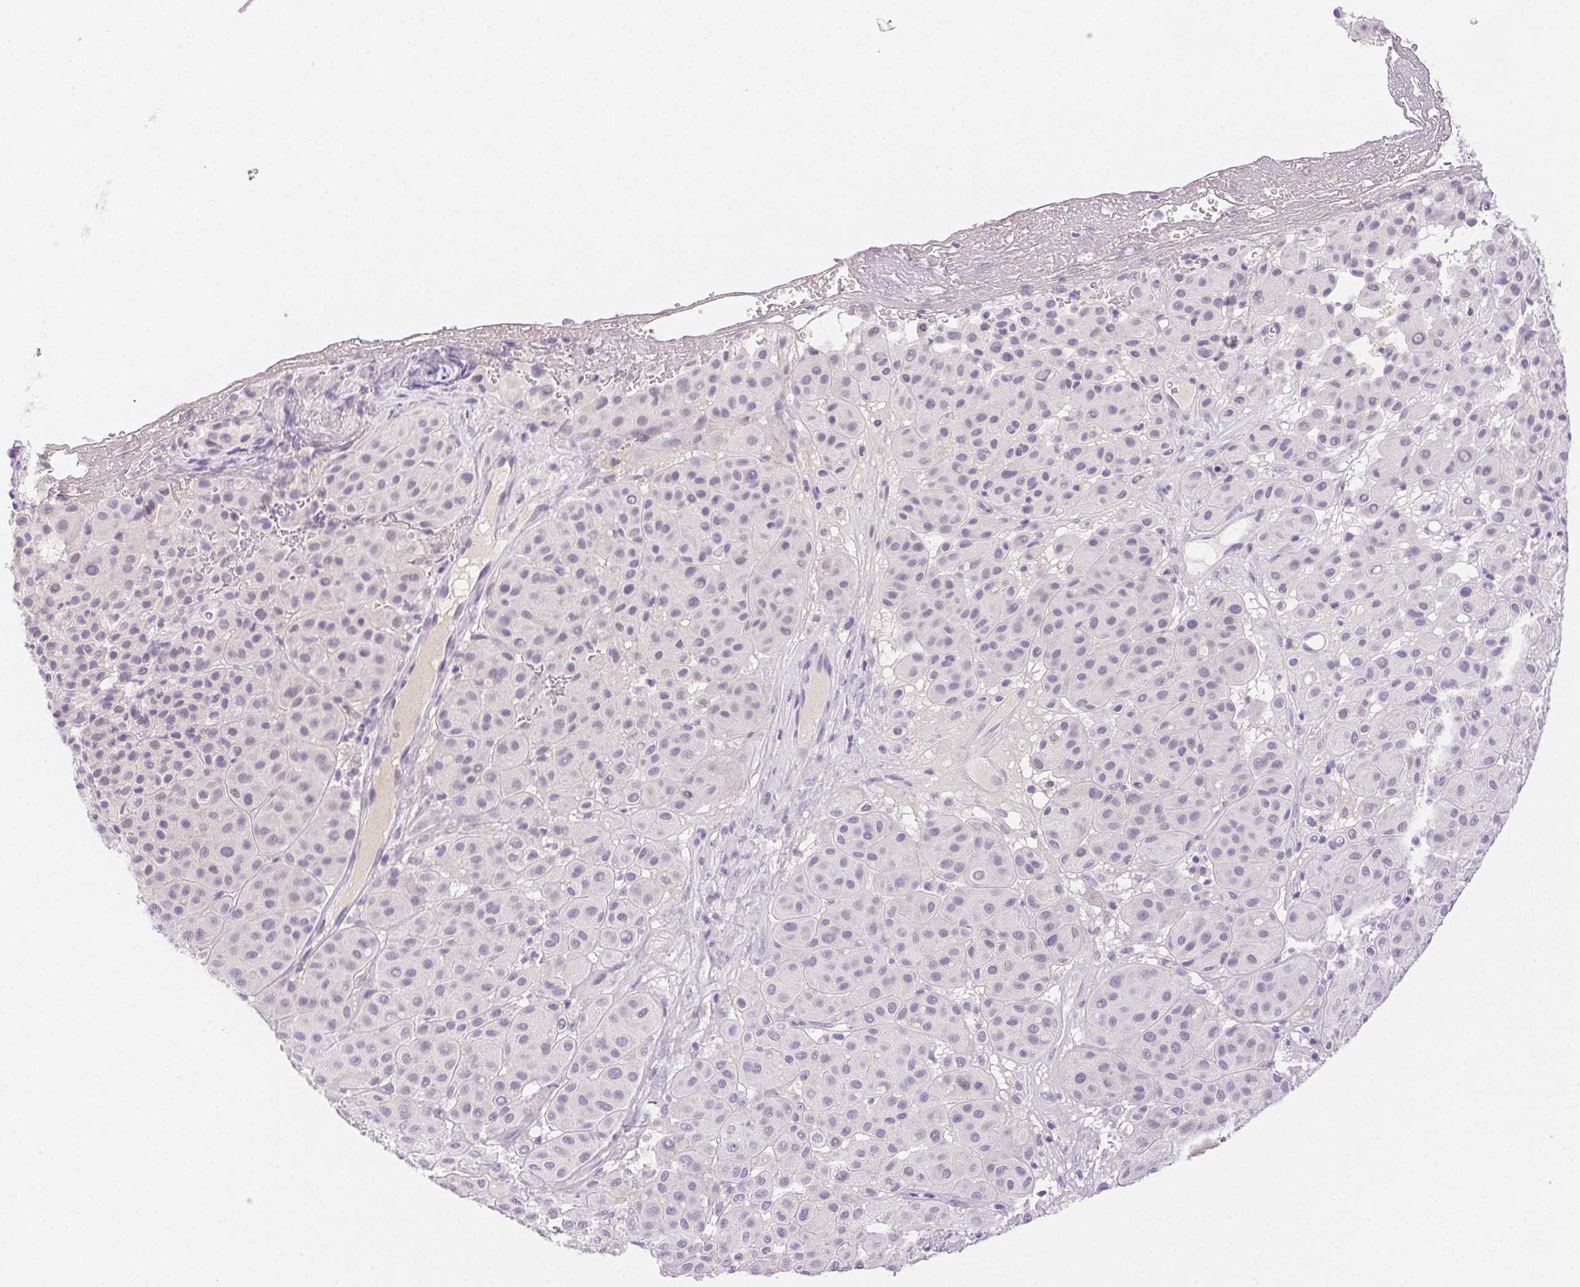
{"staining": {"intensity": "negative", "quantity": "none", "location": "none"}, "tissue": "melanoma", "cell_type": "Tumor cells", "image_type": "cancer", "snomed": [{"axis": "morphology", "description": "Malignant melanoma, Metastatic site"}, {"axis": "topography", "description": "Smooth muscle"}], "caption": "DAB immunohistochemical staining of malignant melanoma (metastatic site) reveals no significant positivity in tumor cells.", "gene": "SPACA4", "patient": {"sex": "male", "age": 41}}